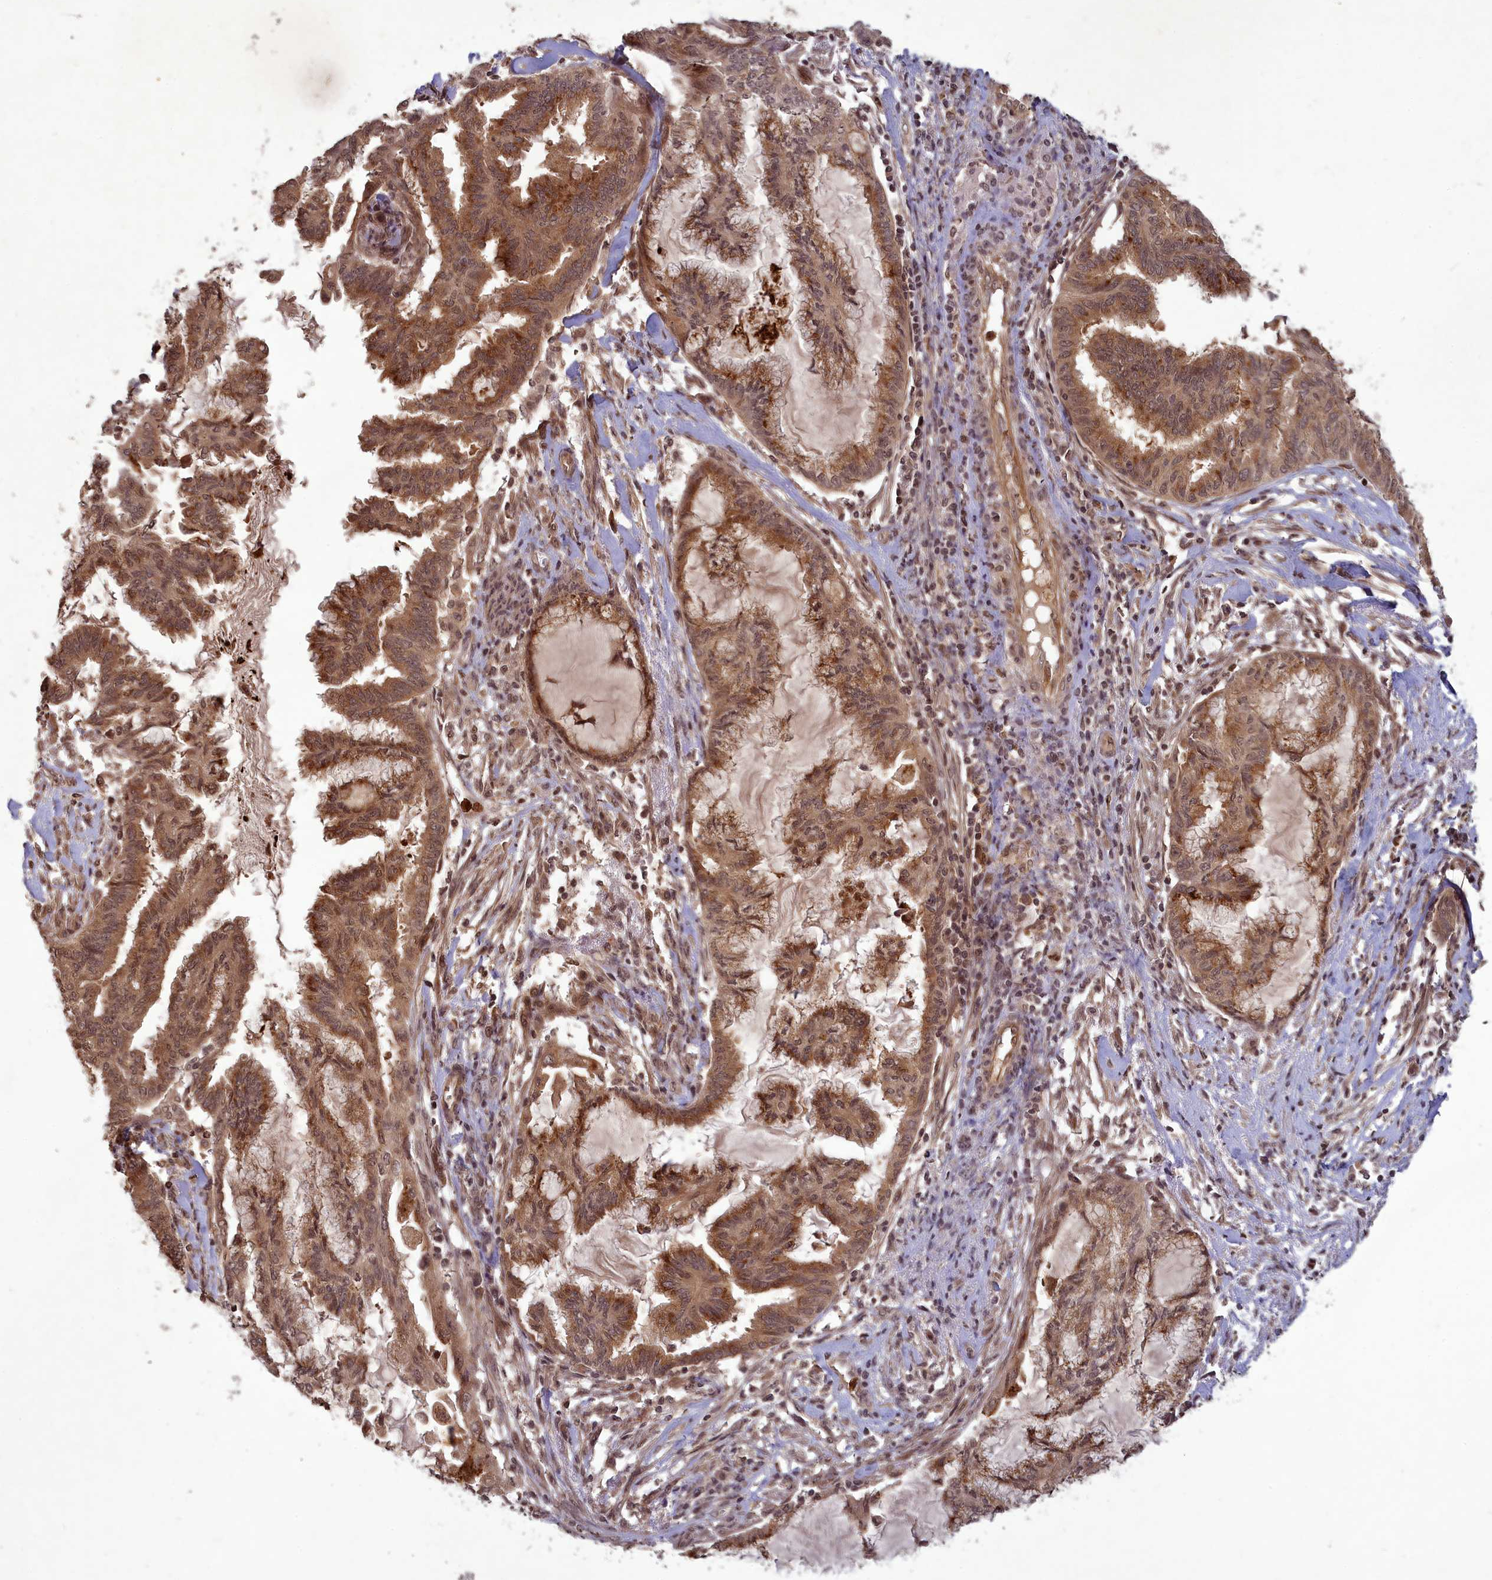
{"staining": {"intensity": "moderate", "quantity": ">75%", "location": "cytoplasmic/membranous,nuclear"}, "tissue": "endometrial cancer", "cell_type": "Tumor cells", "image_type": "cancer", "snomed": [{"axis": "morphology", "description": "Adenocarcinoma, NOS"}, {"axis": "topography", "description": "Endometrium"}], "caption": "Endometrial adenocarcinoma stained with IHC reveals moderate cytoplasmic/membranous and nuclear expression in approximately >75% of tumor cells. (brown staining indicates protein expression, while blue staining denotes nuclei).", "gene": "SRMS", "patient": {"sex": "female", "age": 86}}